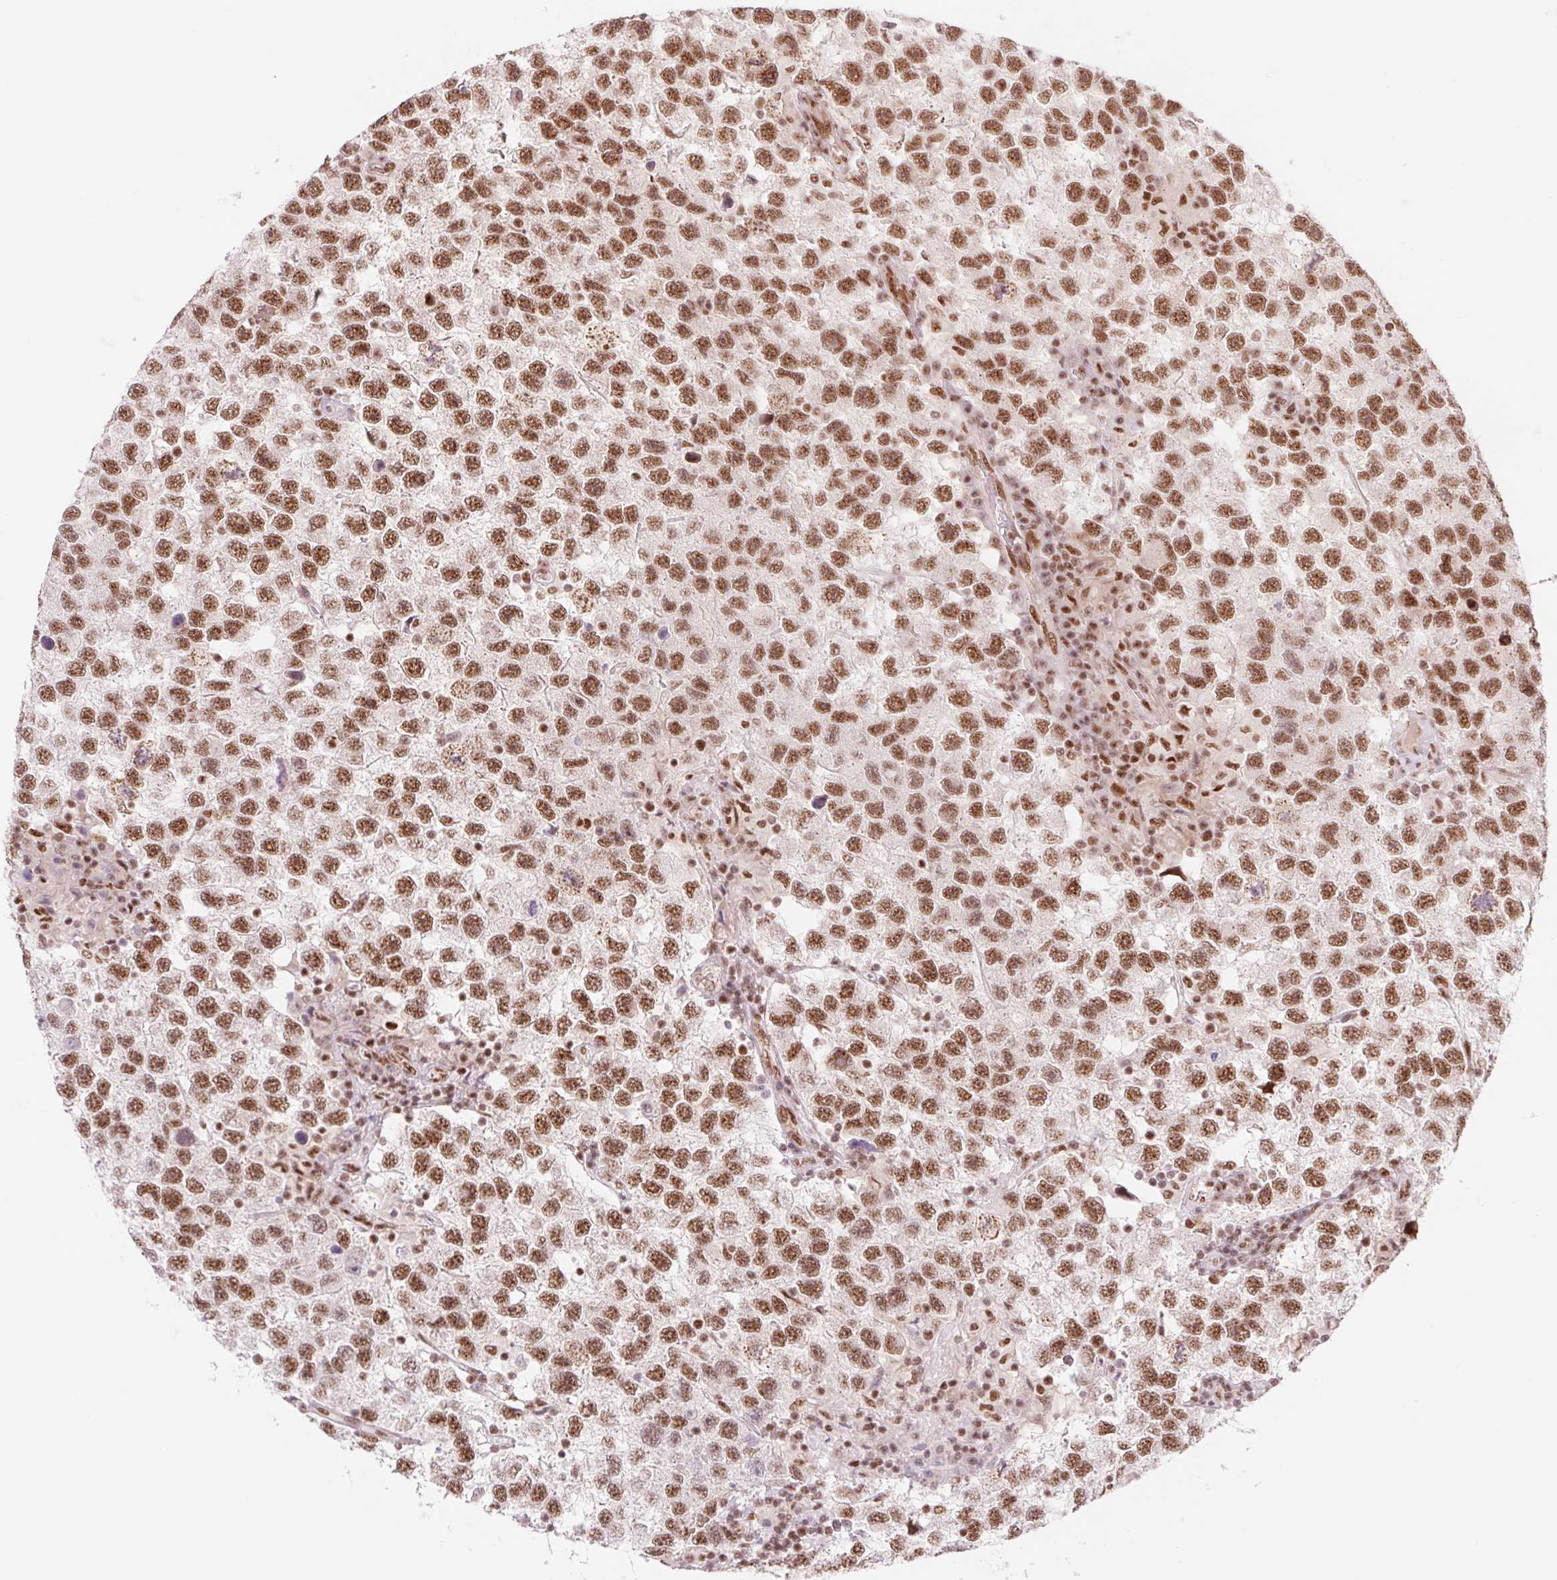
{"staining": {"intensity": "strong", "quantity": ">75%", "location": "nuclear"}, "tissue": "testis cancer", "cell_type": "Tumor cells", "image_type": "cancer", "snomed": [{"axis": "morphology", "description": "Seminoma, NOS"}, {"axis": "topography", "description": "Testis"}], "caption": "Immunohistochemistry (IHC) of seminoma (testis) exhibits high levels of strong nuclear positivity in approximately >75% of tumor cells.", "gene": "PRDM11", "patient": {"sex": "male", "age": 26}}